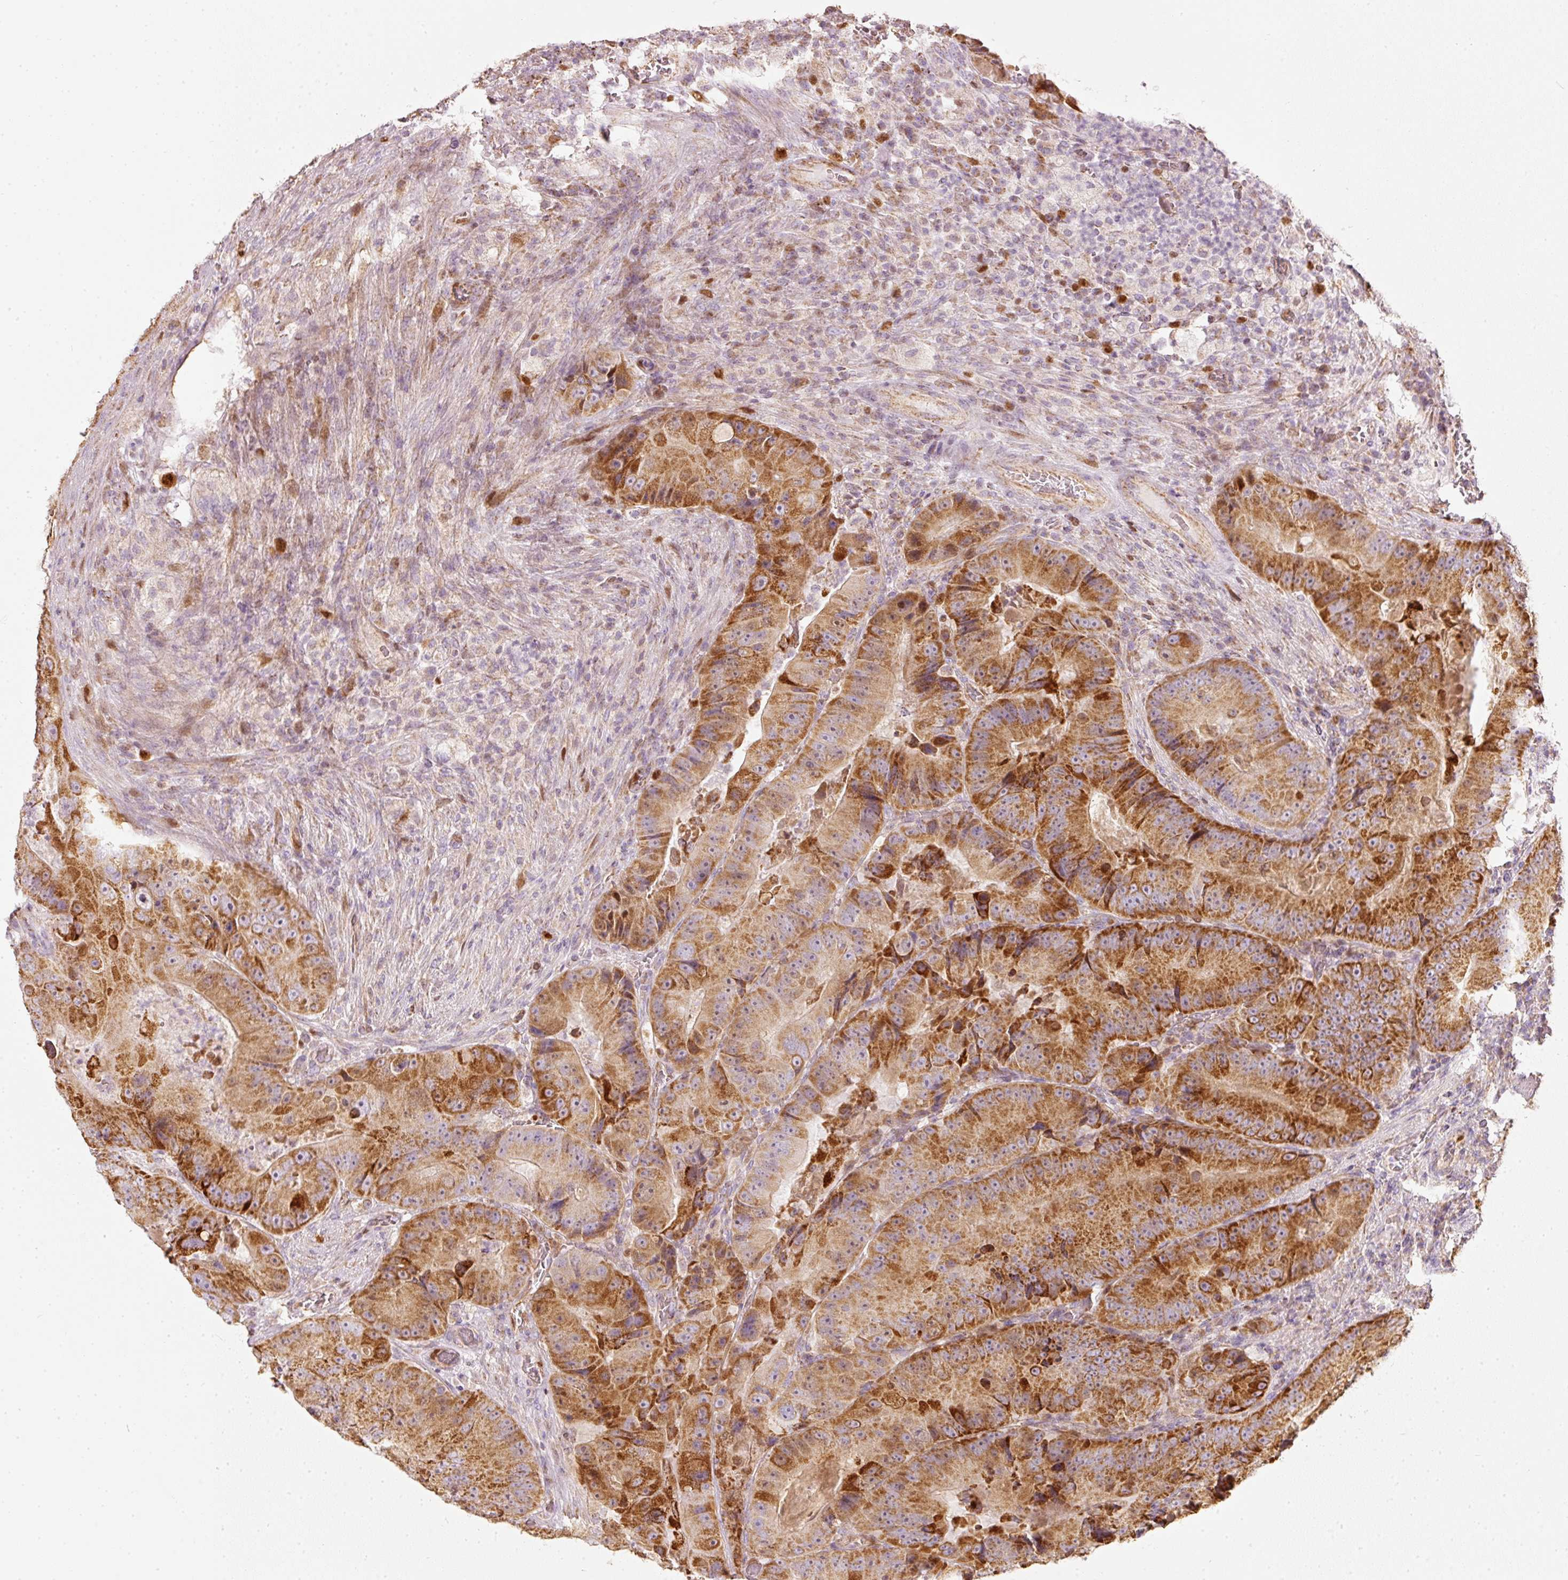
{"staining": {"intensity": "strong", "quantity": ">75%", "location": "cytoplasmic/membranous"}, "tissue": "colorectal cancer", "cell_type": "Tumor cells", "image_type": "cancer", "snomed": [{"axis": "morphology", "description": "Adenocarcinoma, NOS"}, {"axis": "topography", "description": "Colon"}], "caption": "IHC photomicrograph of human colorectal cancer stained for a protein (brown), which exhibits high levels of strong cytoplasmic/membranous positivity in approximately >75% of tumor cells.", "gene": "DUT", "patient": {"sex": "female", "age": 86}}